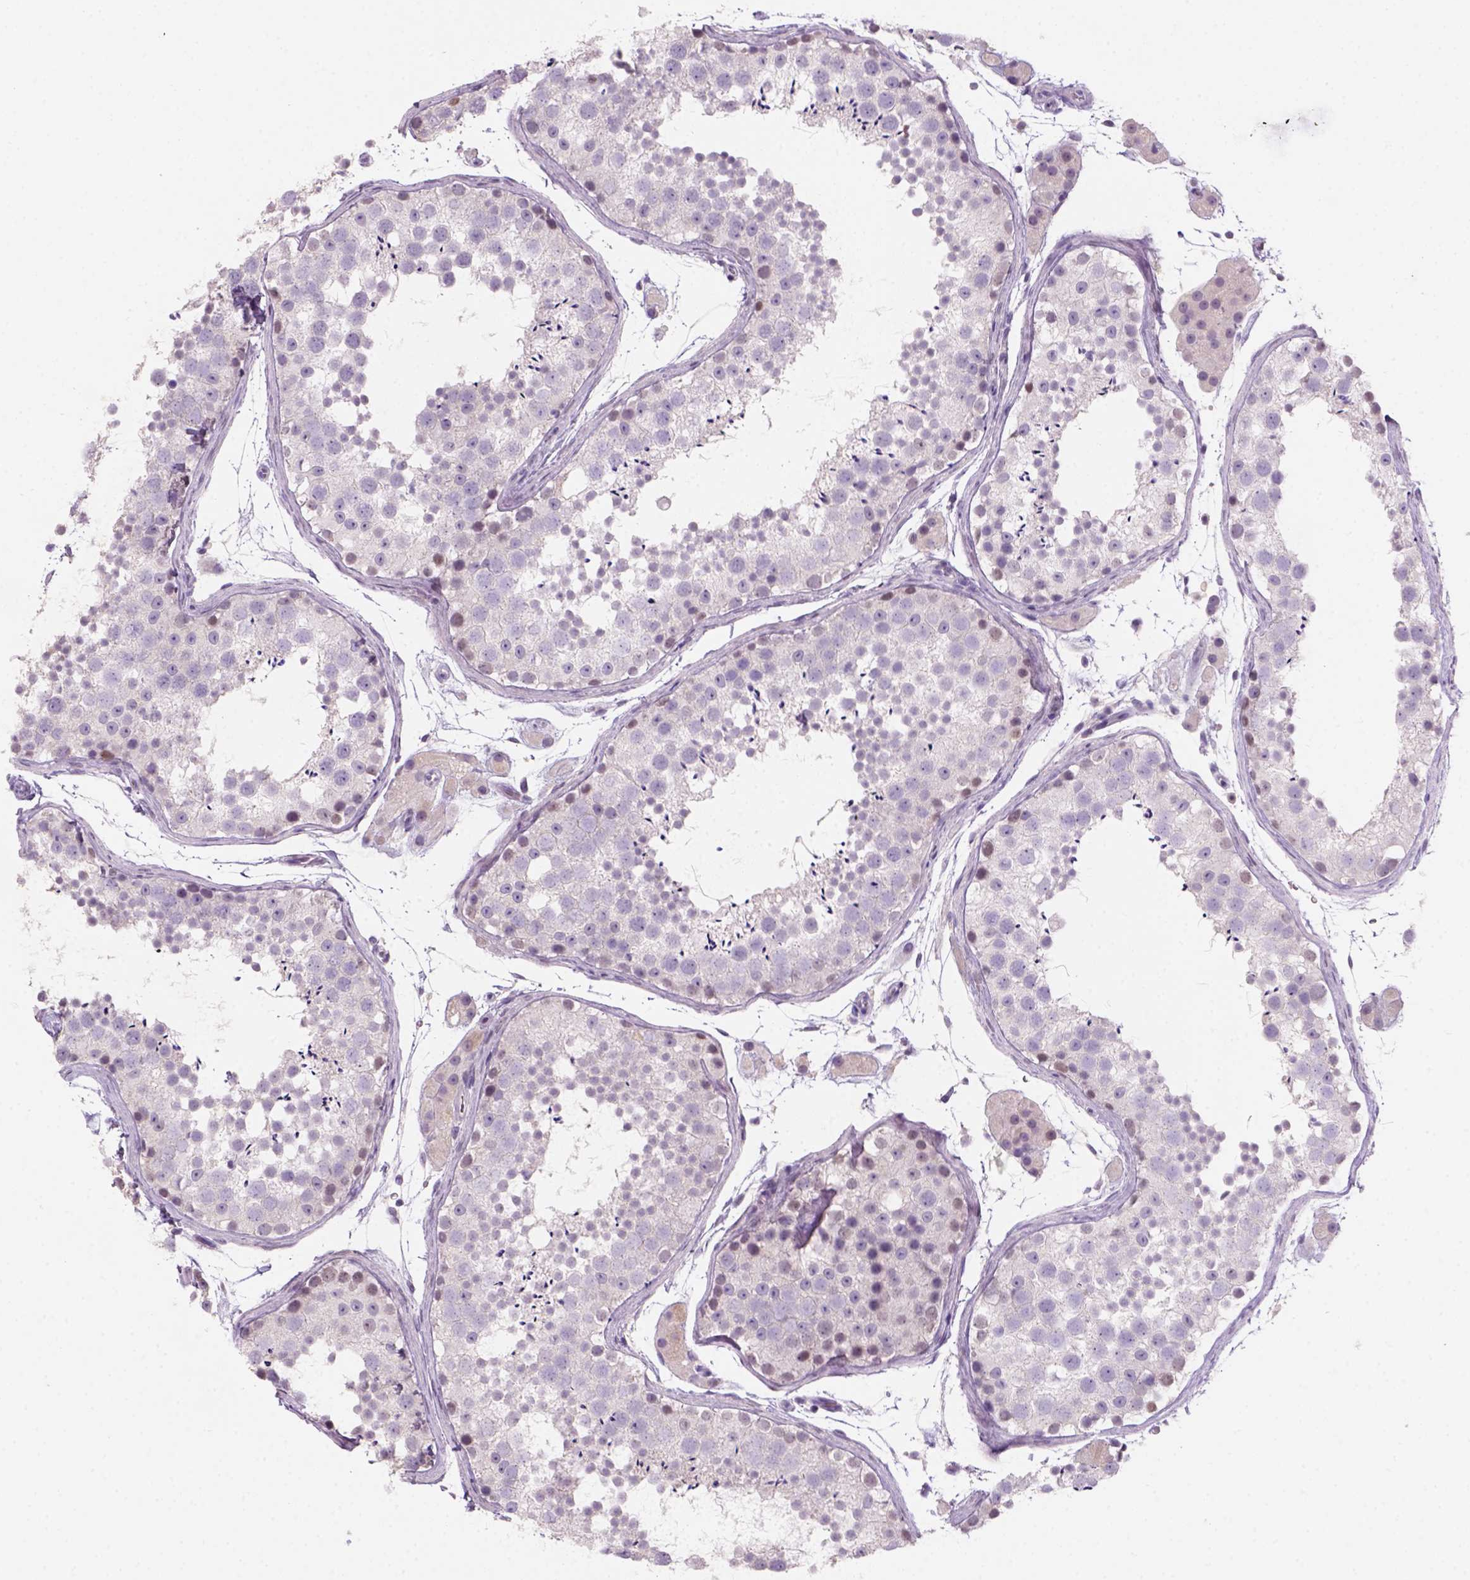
{"staining": {"intensity": "weak", "quantity": "<25%", "location": "nuclear"}, "tissue": "testis", "cell_type": "Cells in seminiferous ducts", "image_type": "normal", "snomed": [{"axis": "morphology", "description": "Normal tissue, NOS"}, {"axis": "topography", "description": "Testis"}], "caption": "Protein analysis of benign testis reveals no significant expression in cells in seminiferous ducts. Nuclei are stained in blue.", "gene": "ZMAT4", "patient": {"sex": "male", "age": 41}}